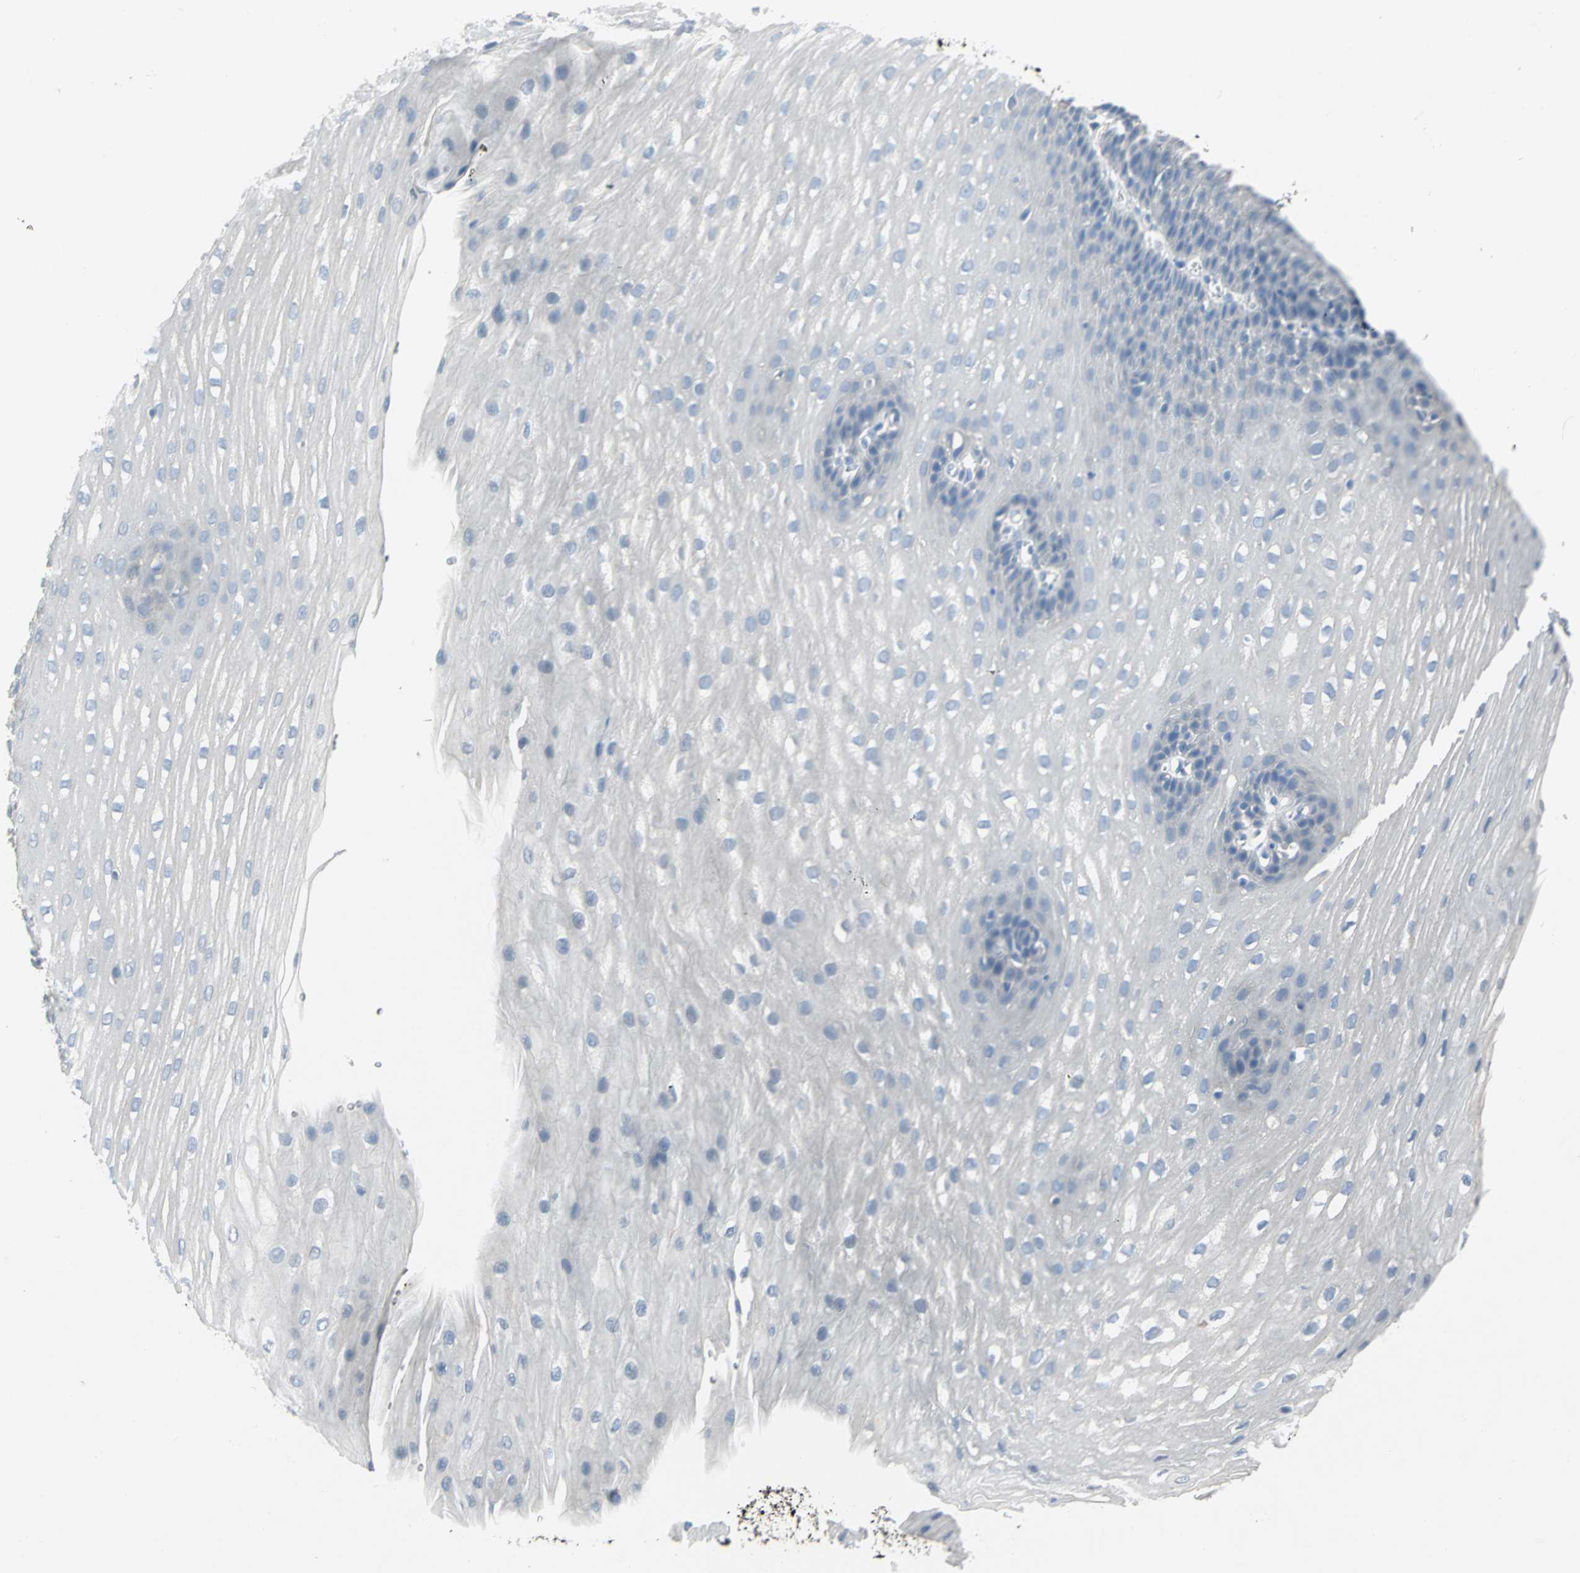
{"staining": {"intensity": "negative", "quantity": "none", "location": "none"}, "tissue": "esophagus", "cell_type": "Squamous epithelial cells", "image_type": "normal", "snomed": [{"axis": "morphology", "description": "Normal tissue, NOS"}, {"axis": "topography", "description": "Esophagus"}], "caption": "Esophagus stained for a protein using immunohistochemistry reveals no expression squamous epithelial cells.", "gene": "PTGDS", "patient": {"sex": "male", "age": 48}}